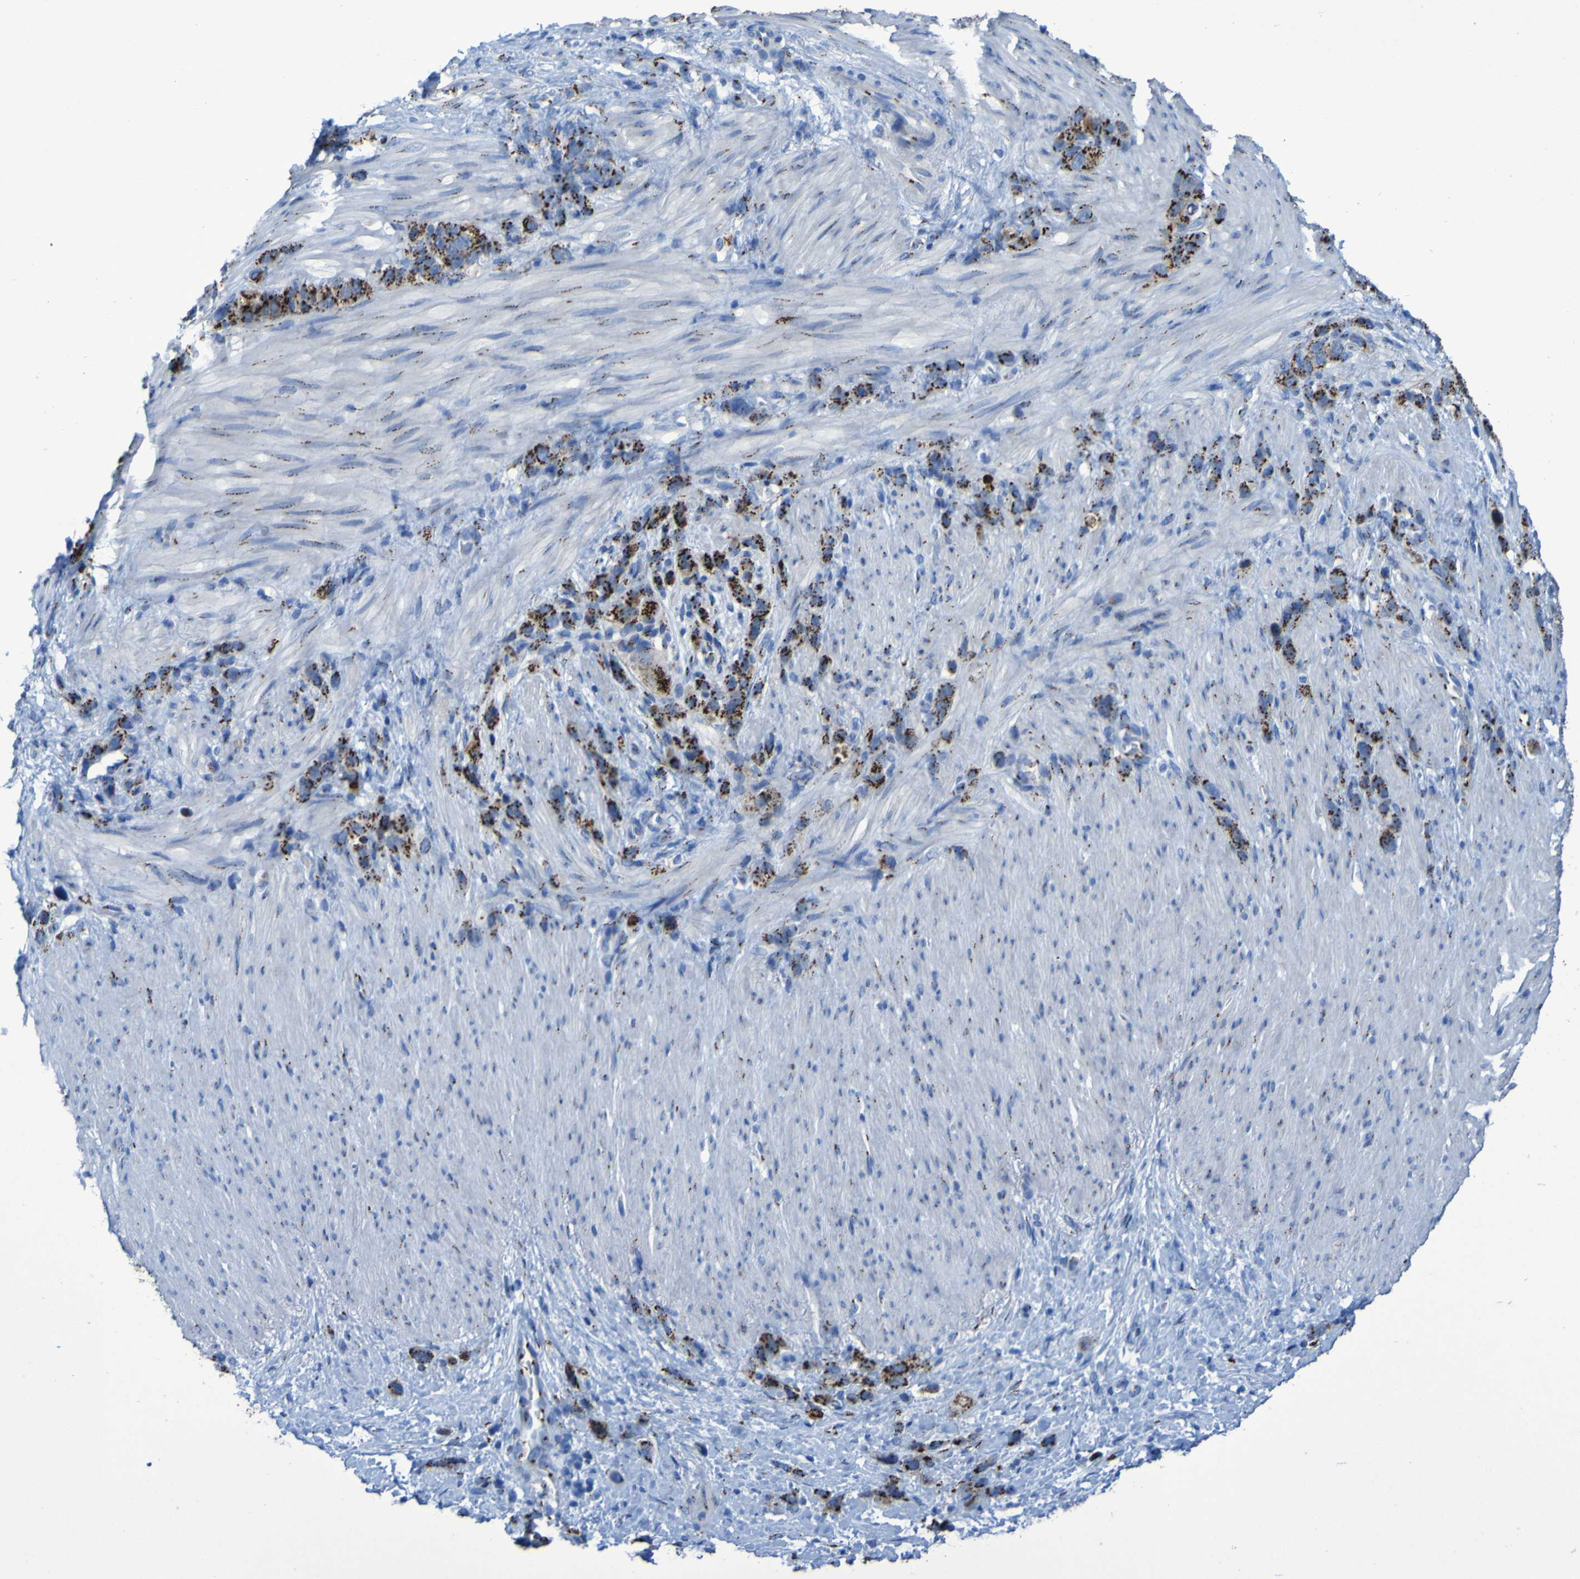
{"staining": {"intensity": "strong", "quantity": ">75%", "location": "cytoplasmic/membranous"}, "tissue": "stomach cancer", "cell_type": "Tumor cells", "image_type": "cancer", "snomed": [{"axis": "morphology", "description": "Adenocarcinoma, NOS"}, {"axis": "morphology", "description": "Adenocarcinoma, High grade"}, {"axis": "topography", "description": "Stomach, upper"}, {"axis": "topography", "description": "Stomach, lower"}], "caption": "Stomach adenocarcinoma stained for a protein (brown) demonstrates strong cytoplasmic/membranous positive staining in about >75% of tumor cells.", "gene": "GOLM1", "patient": {"sex": "female", "age": 65}}